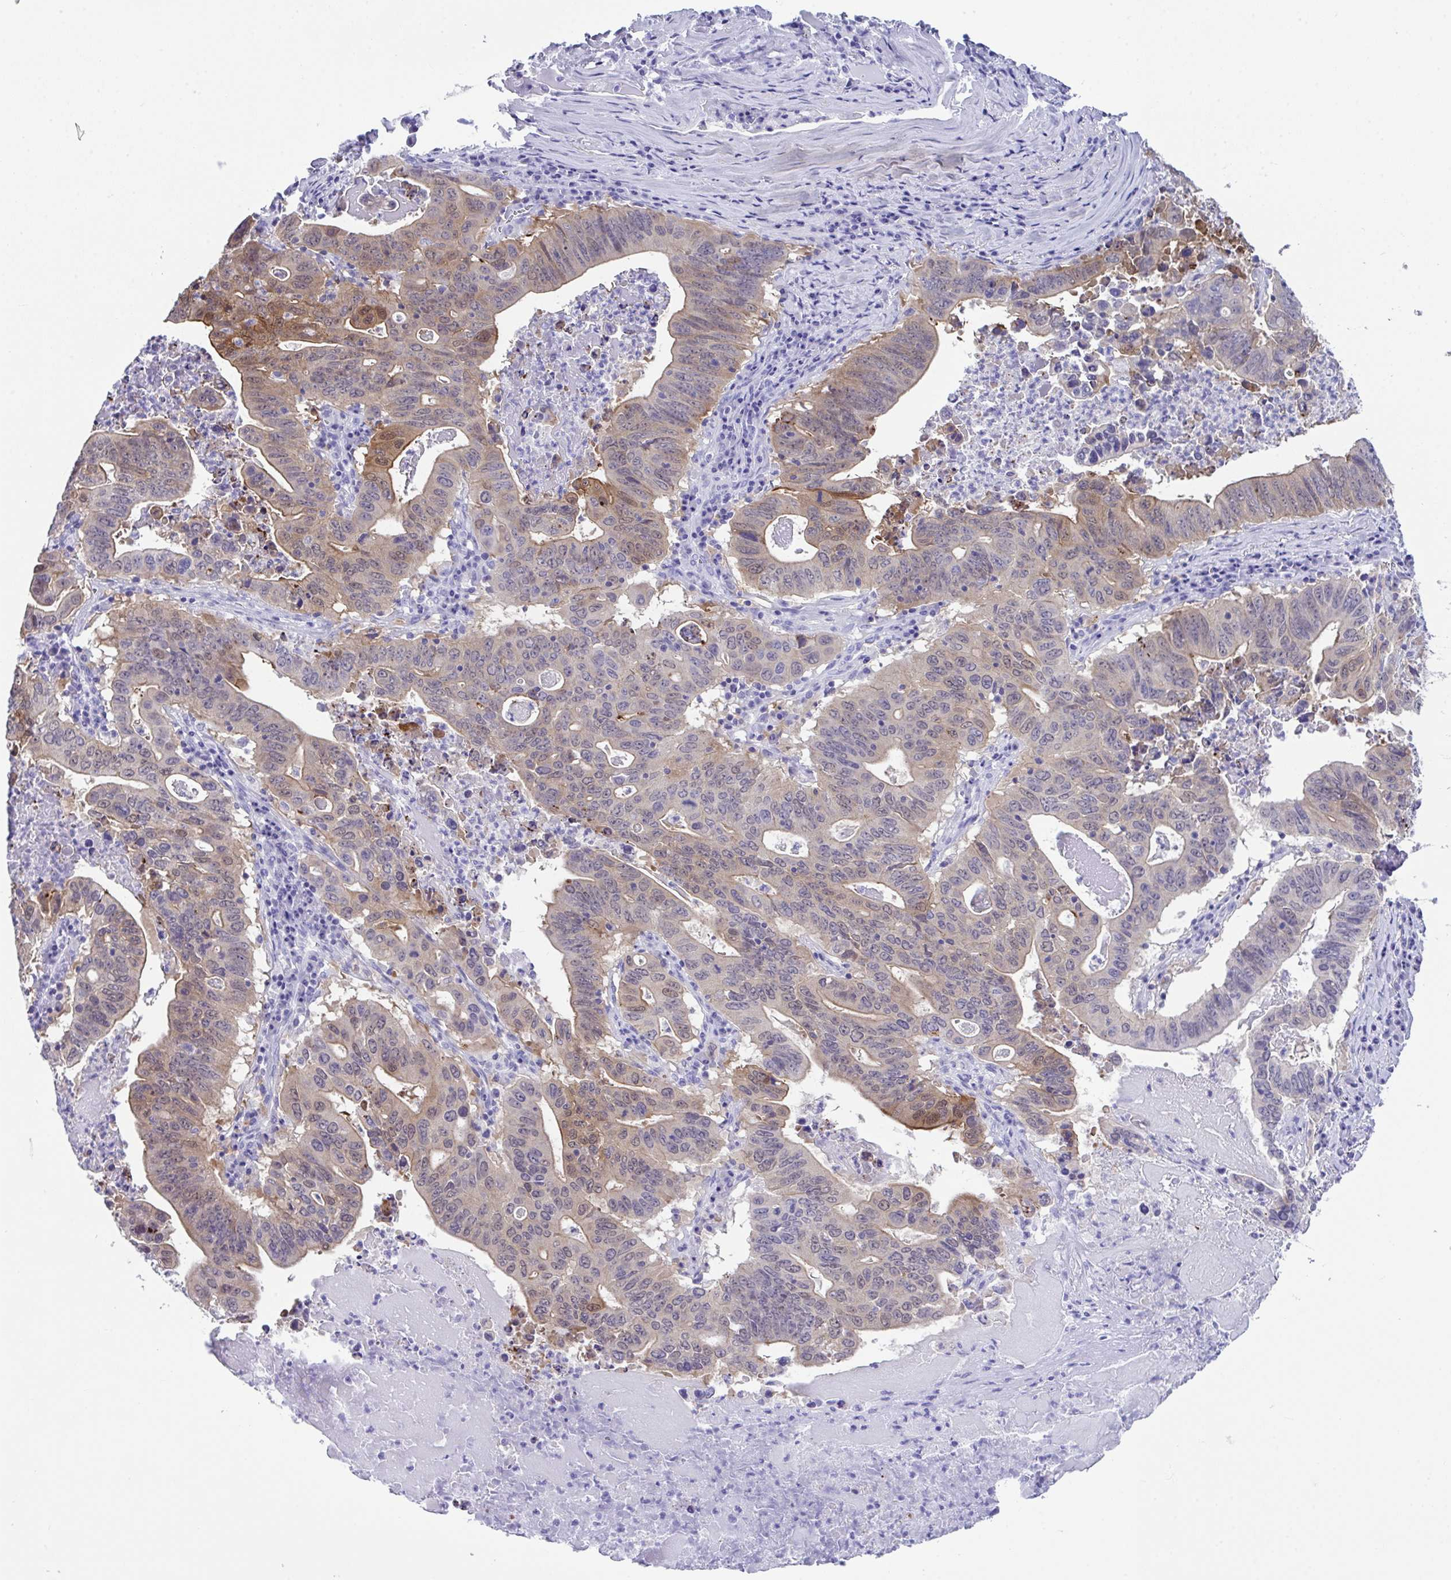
{"staining": {"intensity": "weak", "quantity": "<25%", "location": "cytoplasmic/membranous,nuclear"}, "tissue": "lung cancer", "cell_type": "Tumor cells", "image_type": "cancer", "snomed": [{"axis": "morphology", "description": "Adenocarcinoma, NOS"}, {"axis": "topography", "description": "Lung"}], "caption": "A high-resolution image shows immunohistochemistry (IHC) staining of lung cancer, which shows no significant staining in tumor cells.", "gene": "LGALS4", "patient": {"sex": "female", "age": 60}}